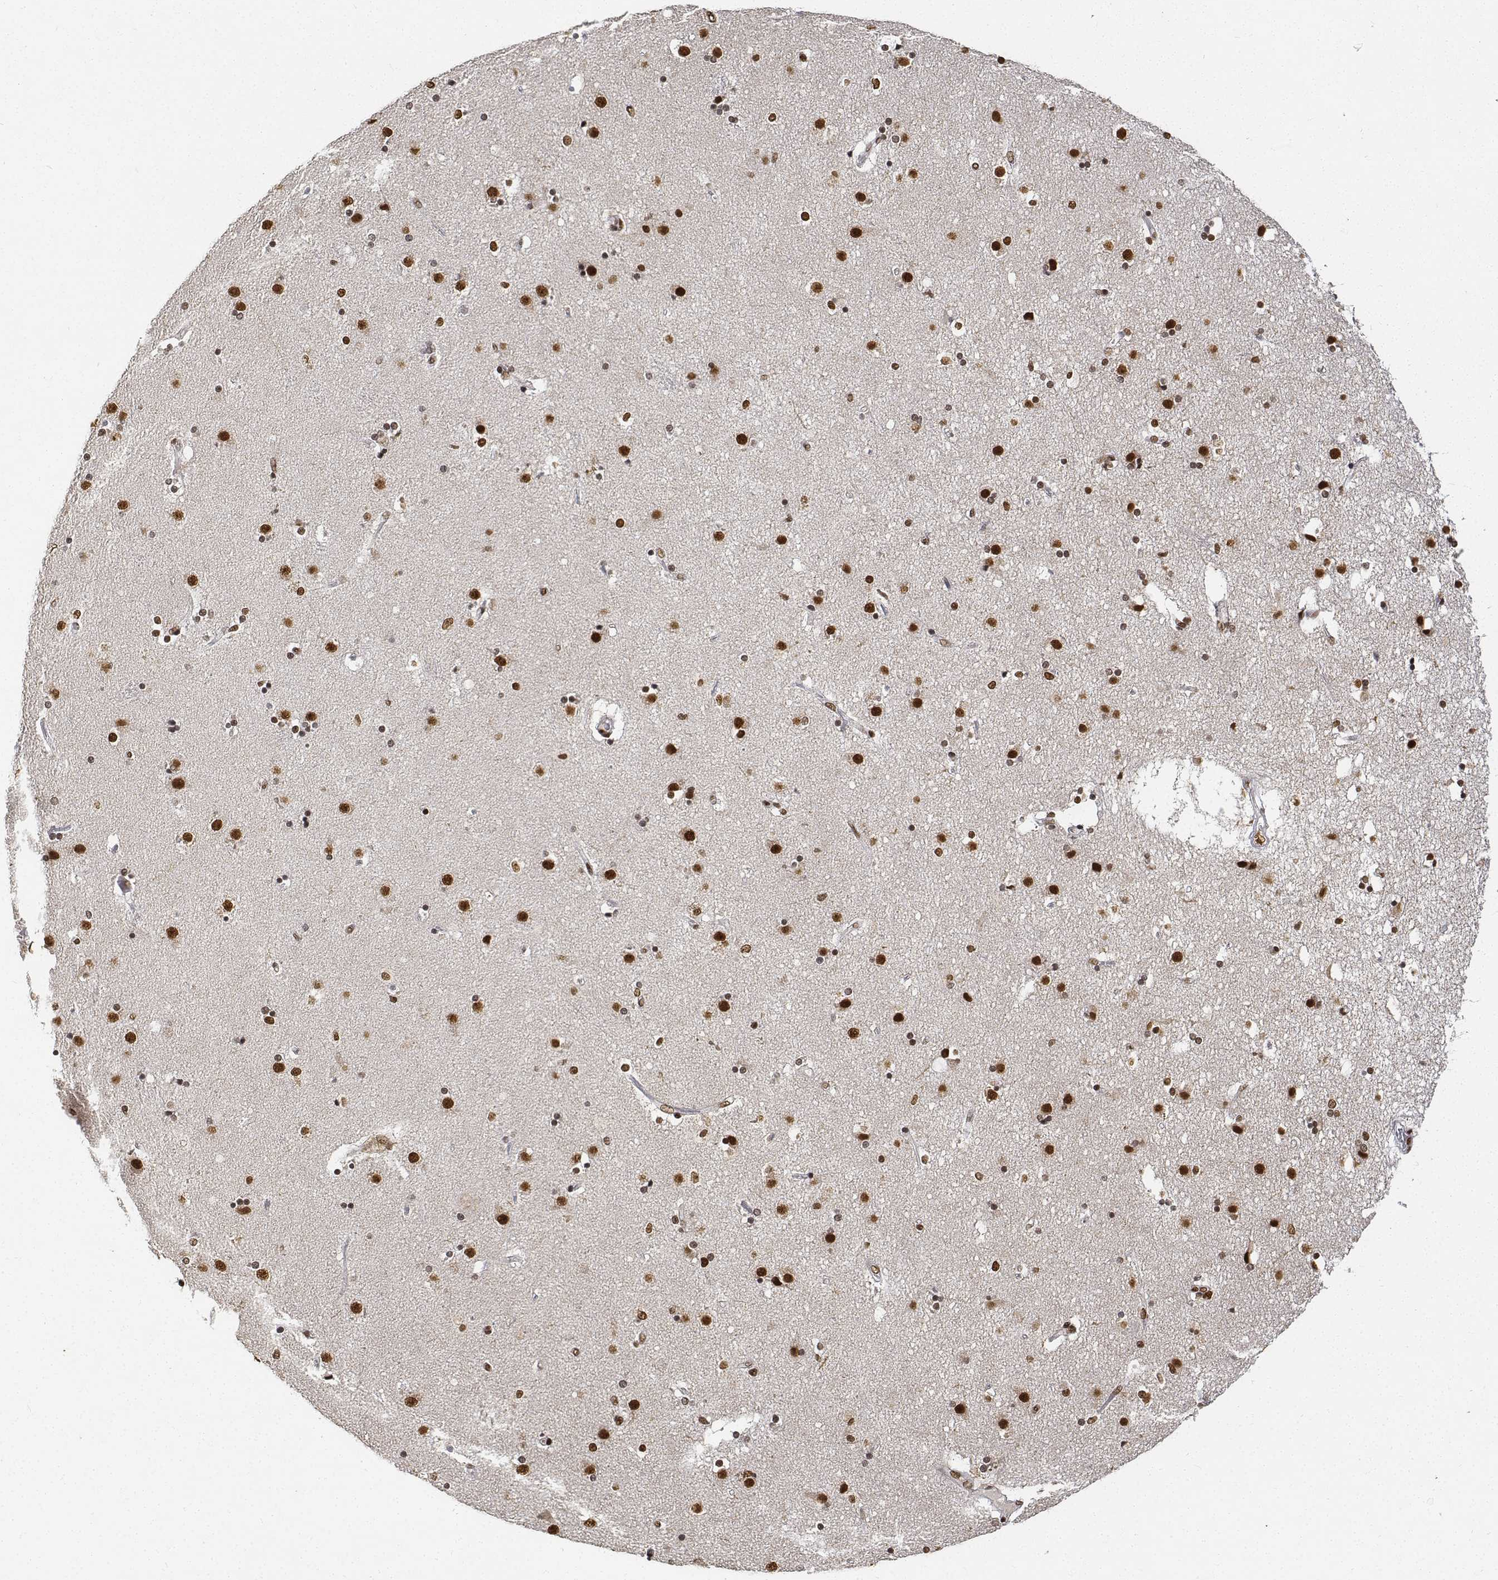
{"staining": {"intensity": "moderate", "quantity": "<25%", "location": "nuclear"}, "tissue": "caudate", "cell_type": "Glial cells", "image_type": "normal", "snomed": [{"axis": "morphology", "description": "Normal tissue, NOS"}, {"axis": "topography", "description": "Lateral ventricle wall"}], "caption": "Brown immunohistochemical staining in benign human caudate exhibits moderate nuclear expression in about <25% of glial cells. (DAB (3,3'-diaminobenzidine) = brown stain, brightfield microscopy at high magnification).", "gene": "ATRX", "patient": {"sex": "female", "age": 71}}